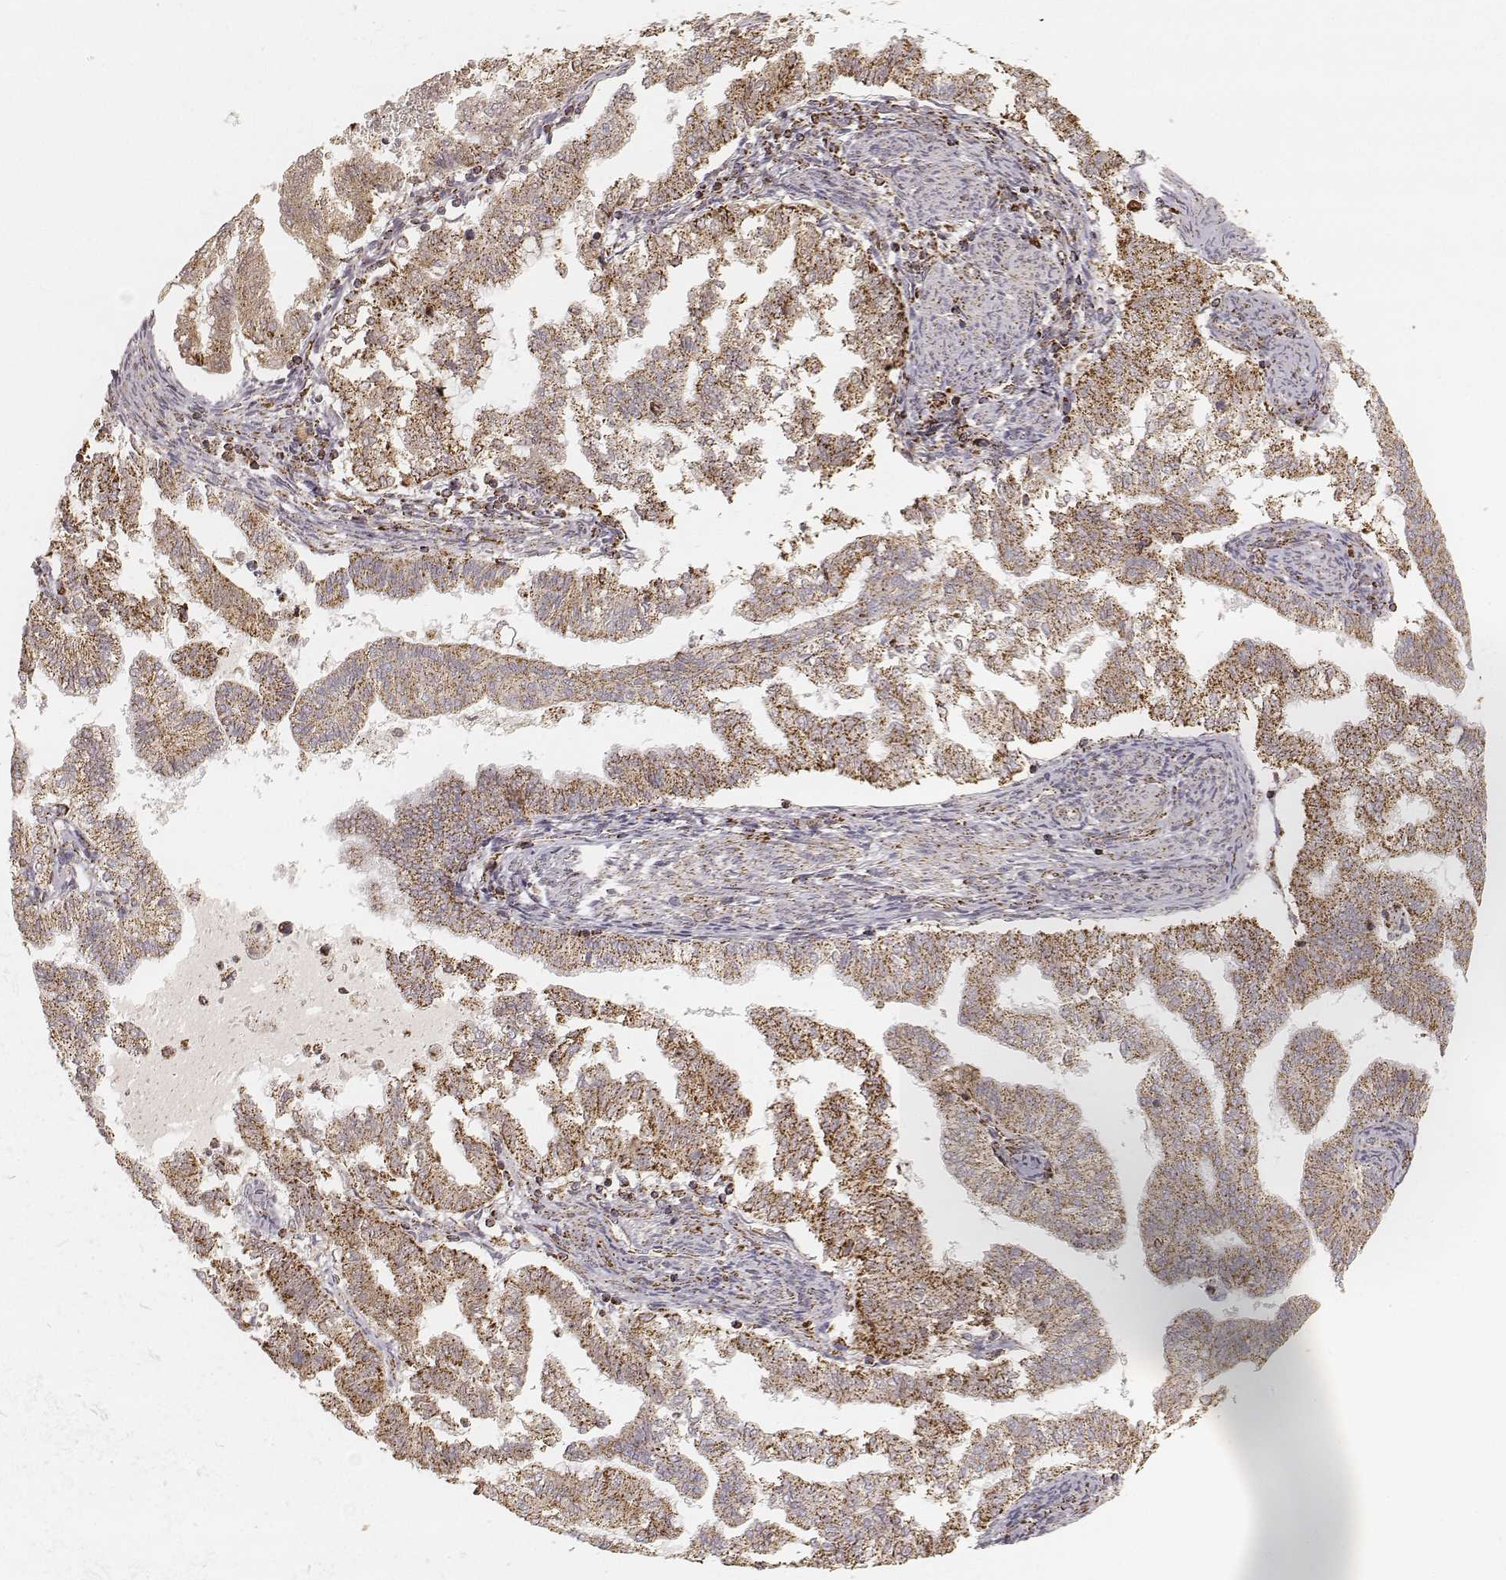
{"staining": {"intensity": "strong", "quantity": ">75%", "location": "cytoplasmic/membranous"}, "tissue": "endometrial cancer", "cell_type": "Tumor cells", "image_type": "cancer", "snomed": [{"axis": "morphology", "description": "Adenocarcinoma, NOS"}, {"axis": "topography", "description": "Endometrium"}], "caption": "Protein expression analysis of human endometrial adenocarcinoma reveals strong cytoplasmic/membranous expression in approximately >75% of tumor cells.", "gene": "CS", "patient": {"sex": "female", "age": 79}}